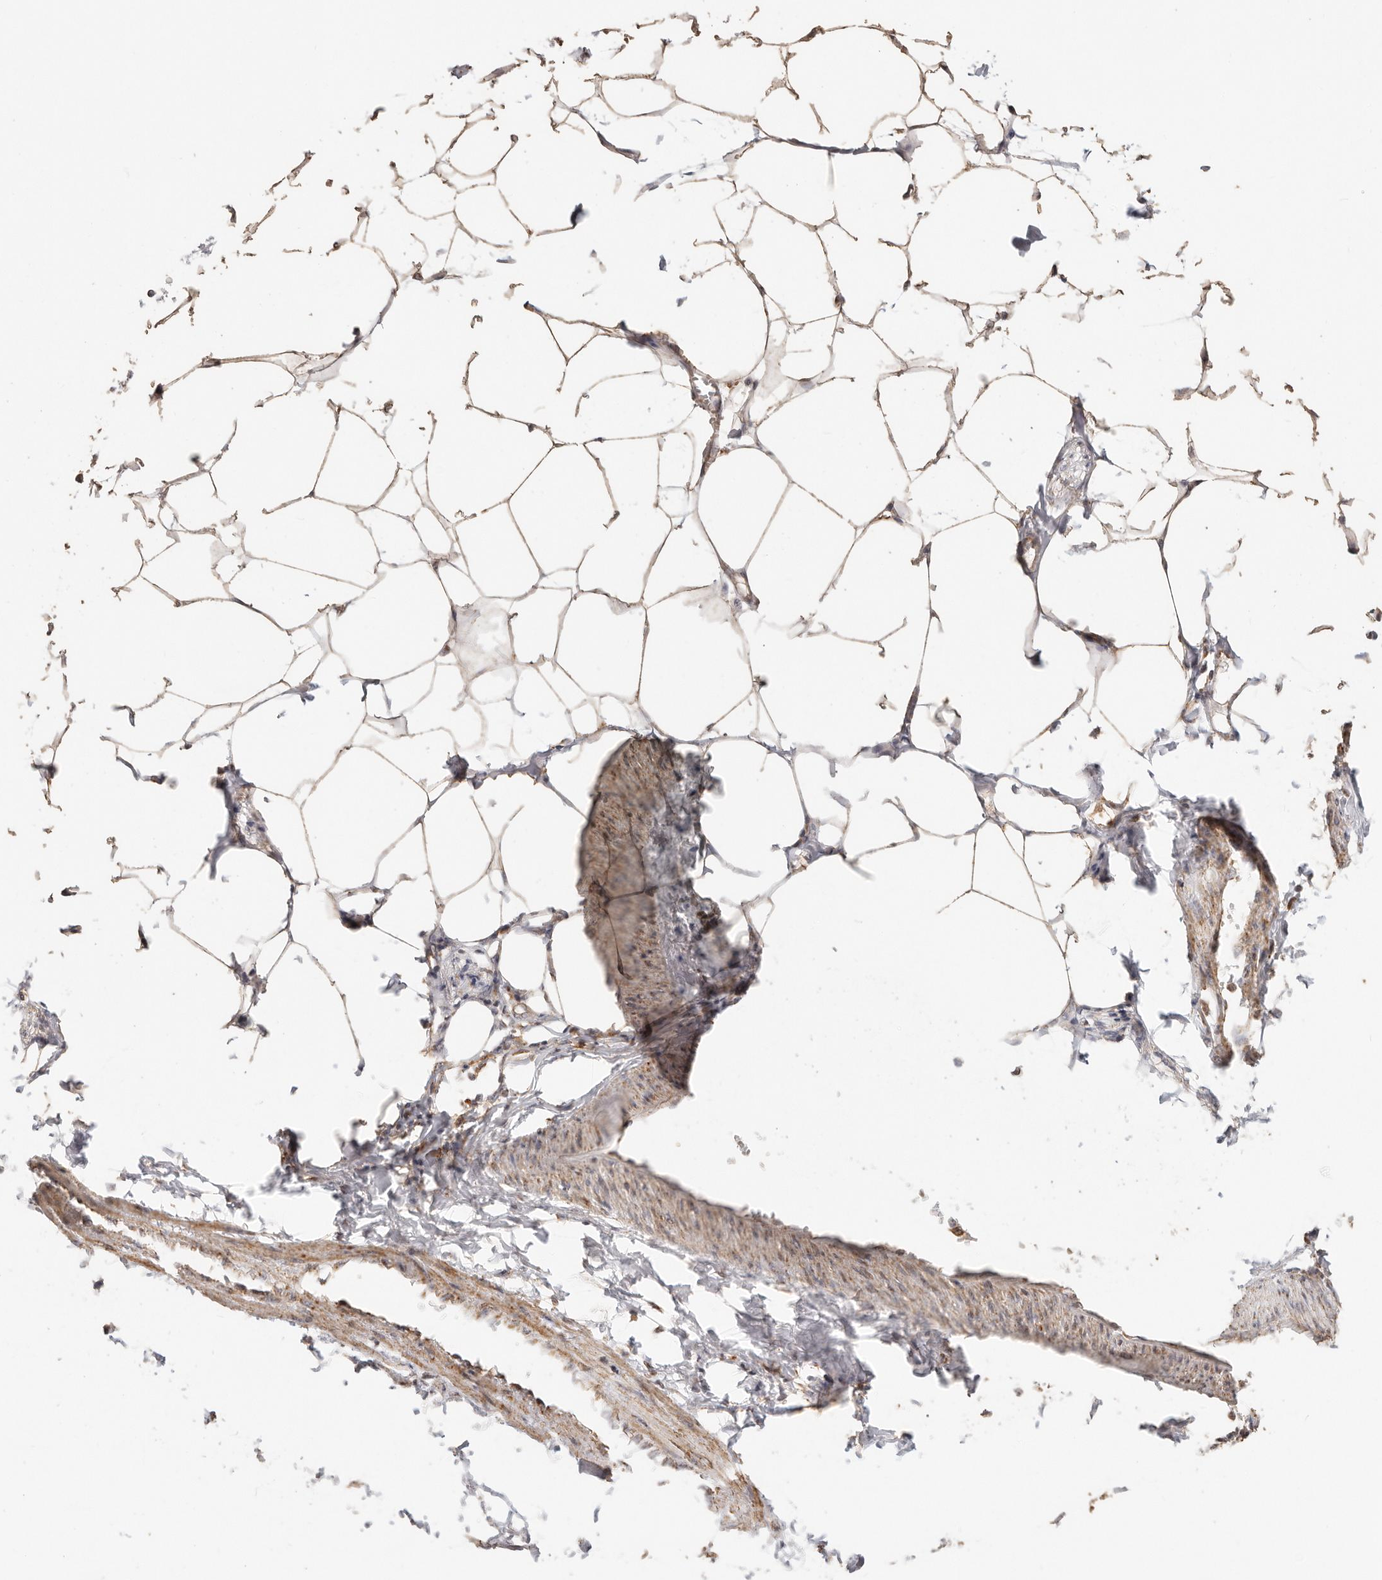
{"staining": {"intensity": "moderate", "quantity": ">75%", "location": "cytoplasmic/membranous"}, "tissue": "smooth muscle", "cell_type": "Smooth muscle cells", "image_type": "normal", "snomed": [{"axis": "morphology", "description": "Normal tissue, NOS"}, {"axis": "morphology", "description": "Adenocarcinoma, NOS"}, {"axis": "topography", "description": "Smooth muscle"}, {"axis": "topography", "description": "Colon"}], "caption": "Smooth muscle stained for a protein (brown) shows moderate cytoplasmic/membranous positive staining in approximately >75% of smooth muscle cells.", "gene": "NDUFB11", "patient": {"sex": "male", "age": 14}}